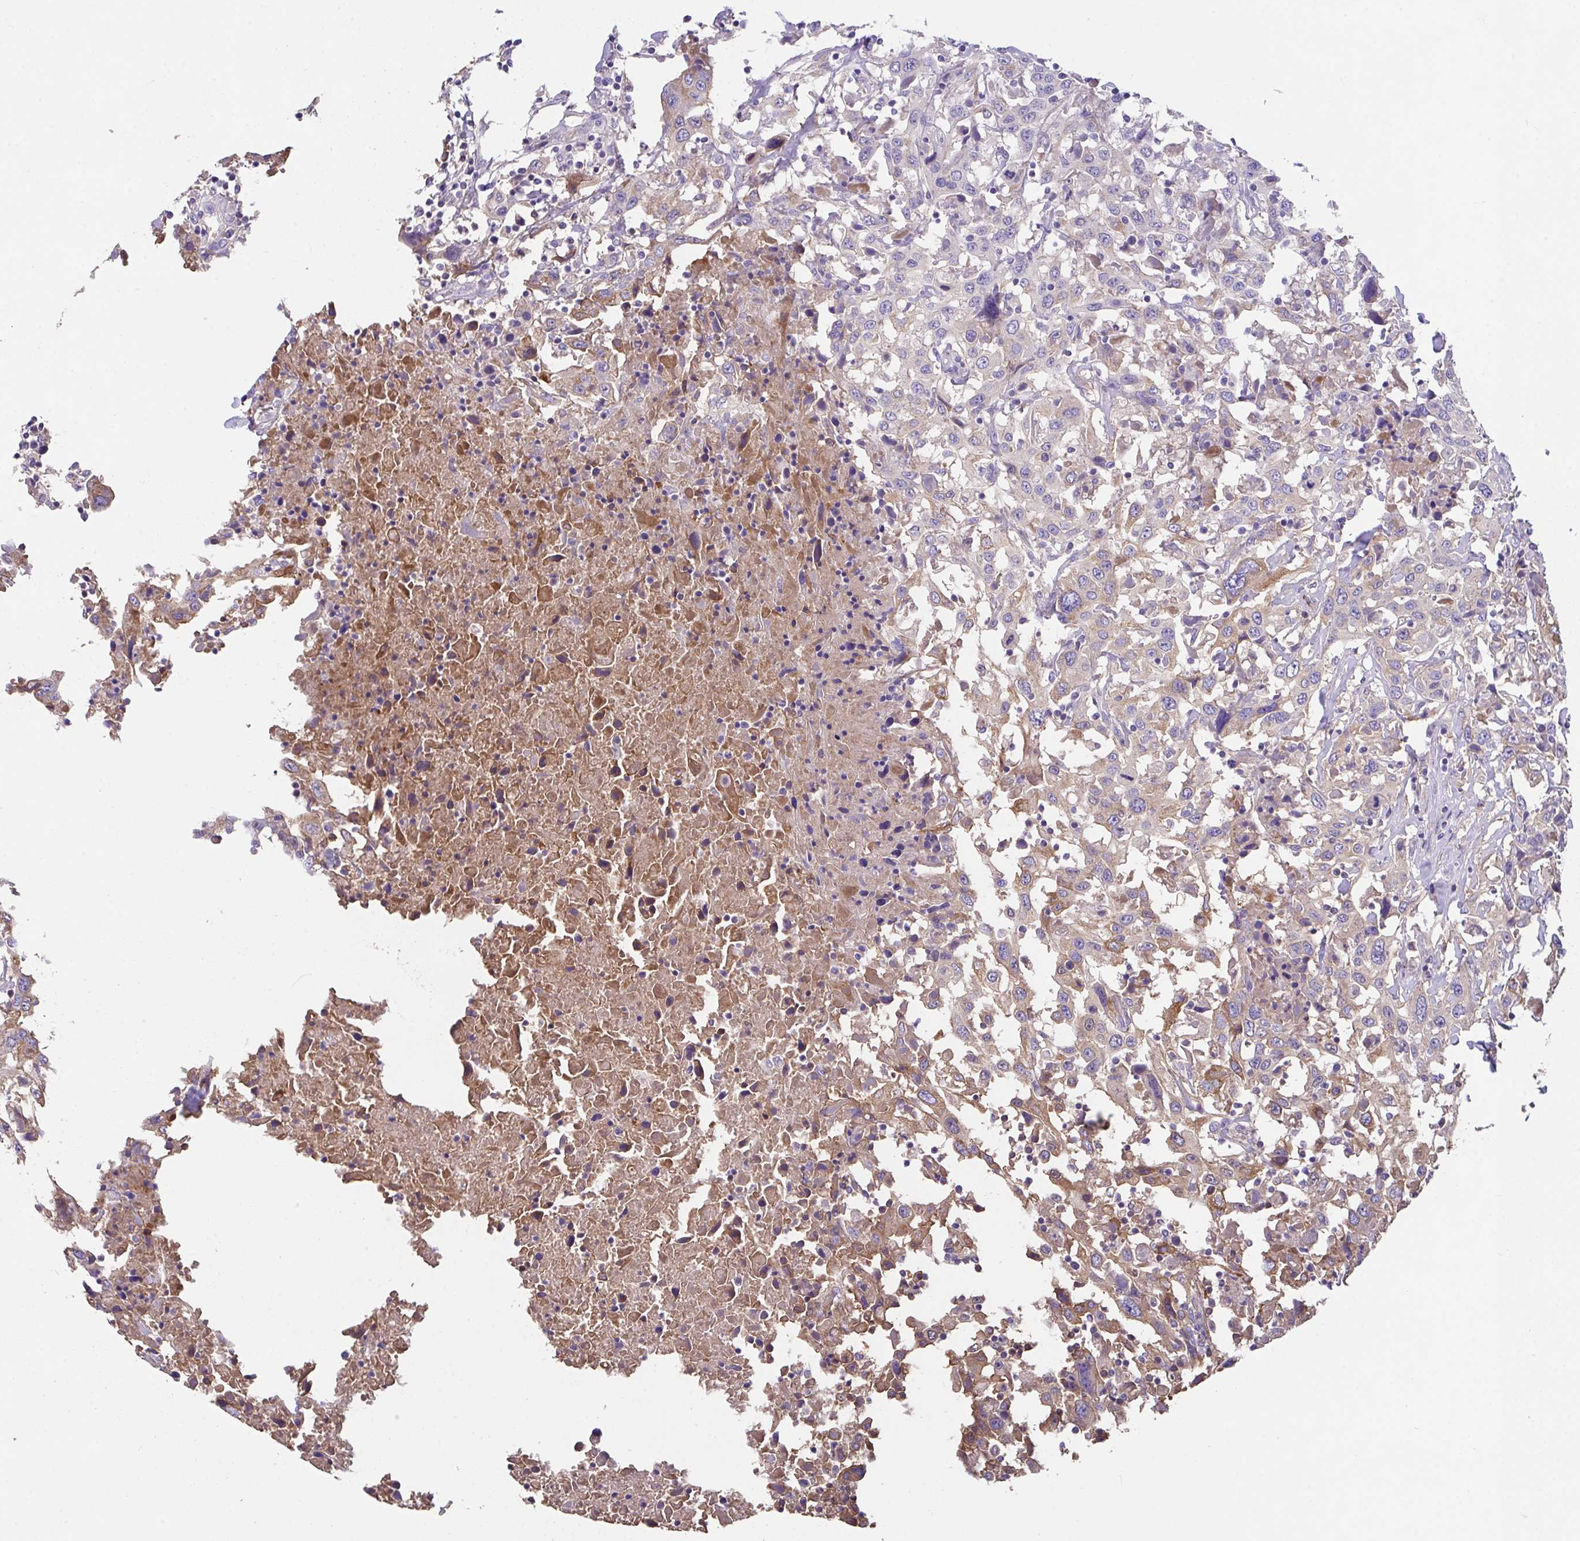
{"staining": {"intensity": "moderate", "quantity": "<25%", "location": "cytoplasmic/membranous"}, "tissue": "urothelial cancer", "cell_type": "Tumor cells", "image_type": "cancer", "snomed": [{"axis": "morphology", "description": "Urothelial carcinoma, High grade"}, {"axis": "topography", "description": "Urinary bladder"}], "caption": "Immunohistochemical staining of human urothelial cancer displays low levels of moderate cytoplasmic/membranous protein expression in about <25% of tumor cells.", "gene": "ZNF813", "patient": {"sex": "male", "age": 61}}